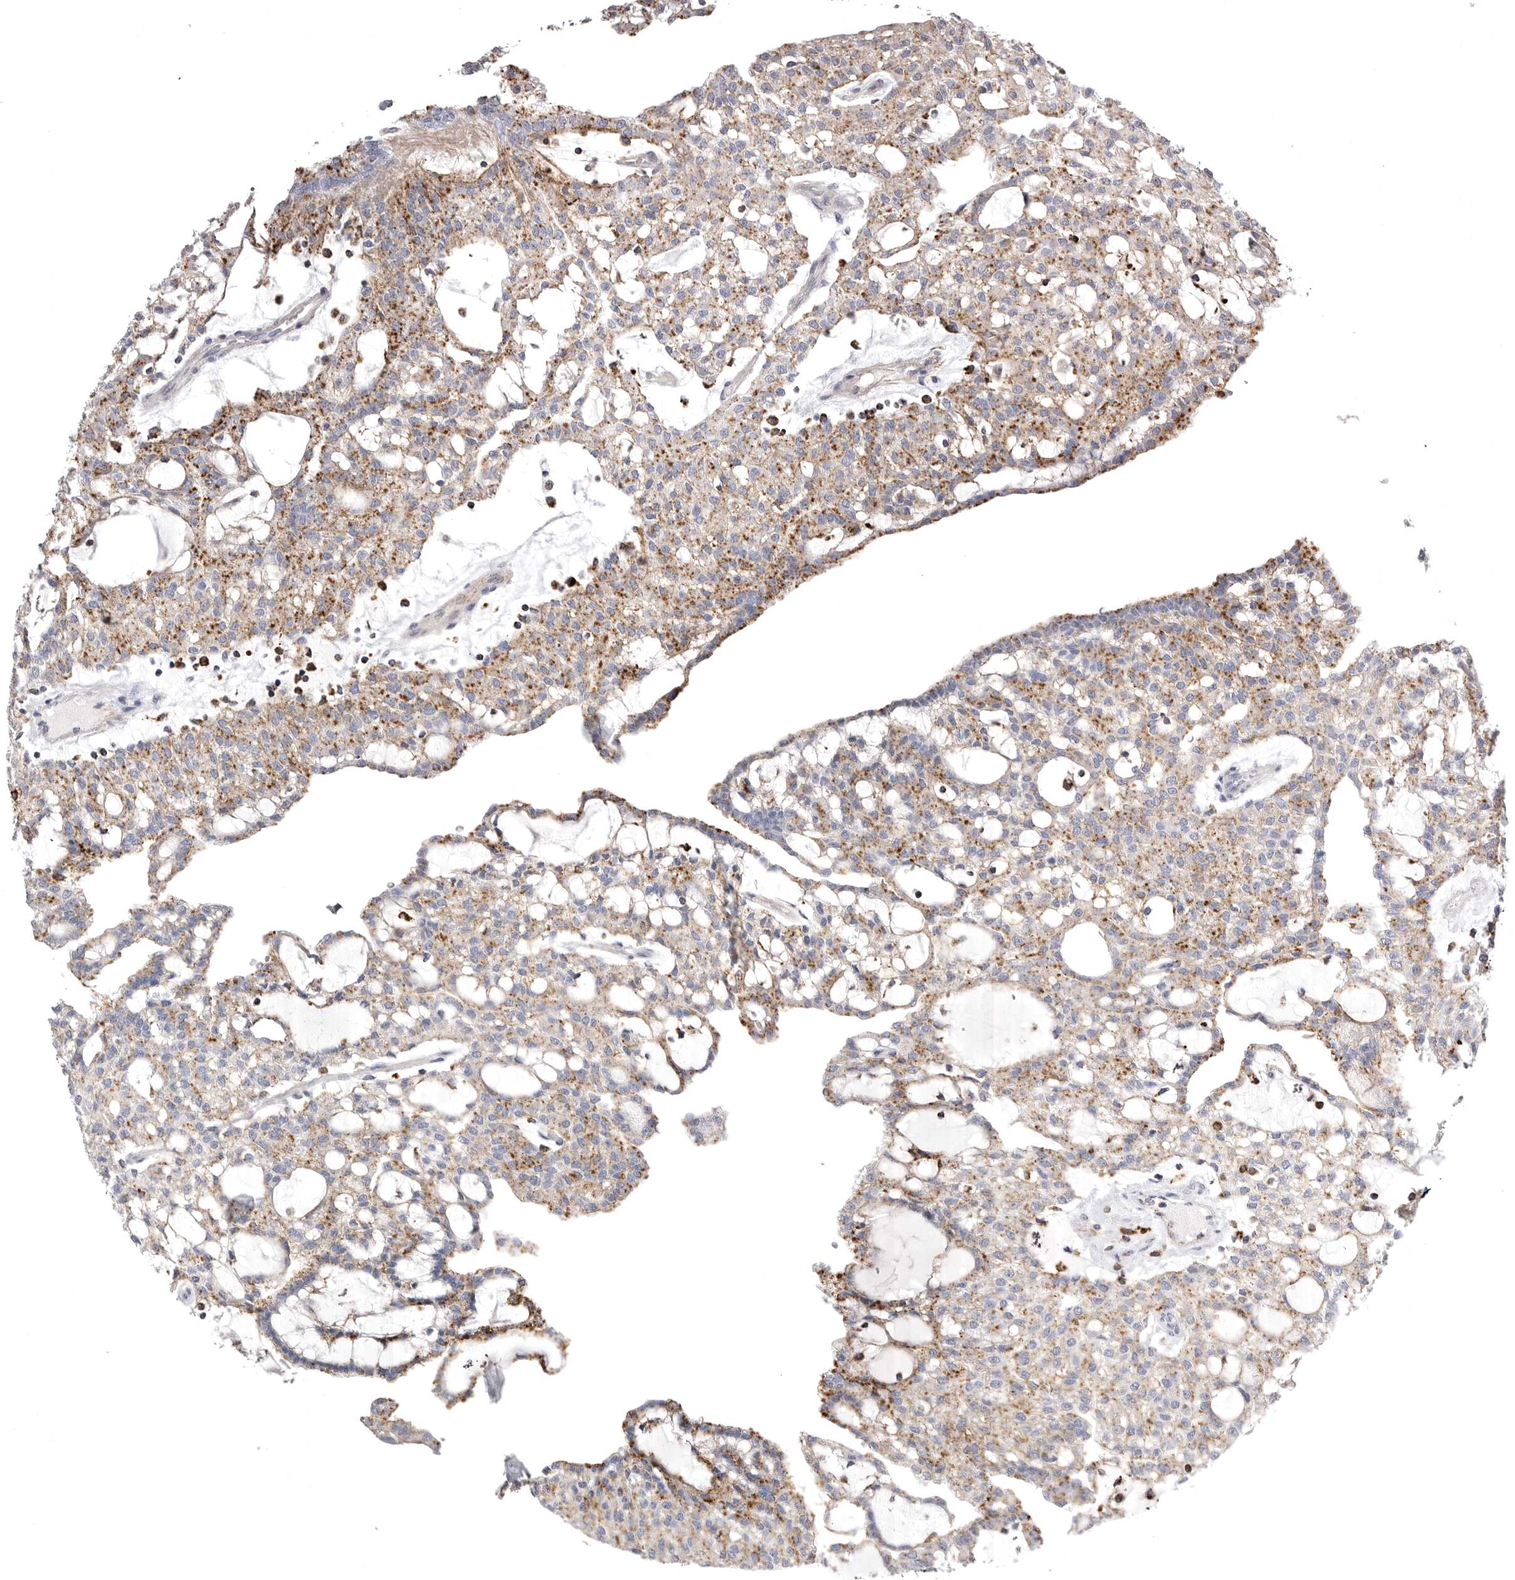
{"staining": {"intensity": "moderate", "quantity": ">75%", "location": "cytoplasmic/membranous"}, "tissue": "renal cancer", "cell_type": "Tumor cells", "image_type": "cancer", "snomed": [{"axis": "morphology", "description": "Adenocarcinoma, NOS"}, {"axis": "topography", "description": "Kidney"}], "caption": "Protein staining exhibits moderate cytoplasmic/membranous staining in approximately >75% of tumor cells in adenocarcinoma (renal).", "gene": "PSPN", "patient": {"sex": "male", "age": 63}}